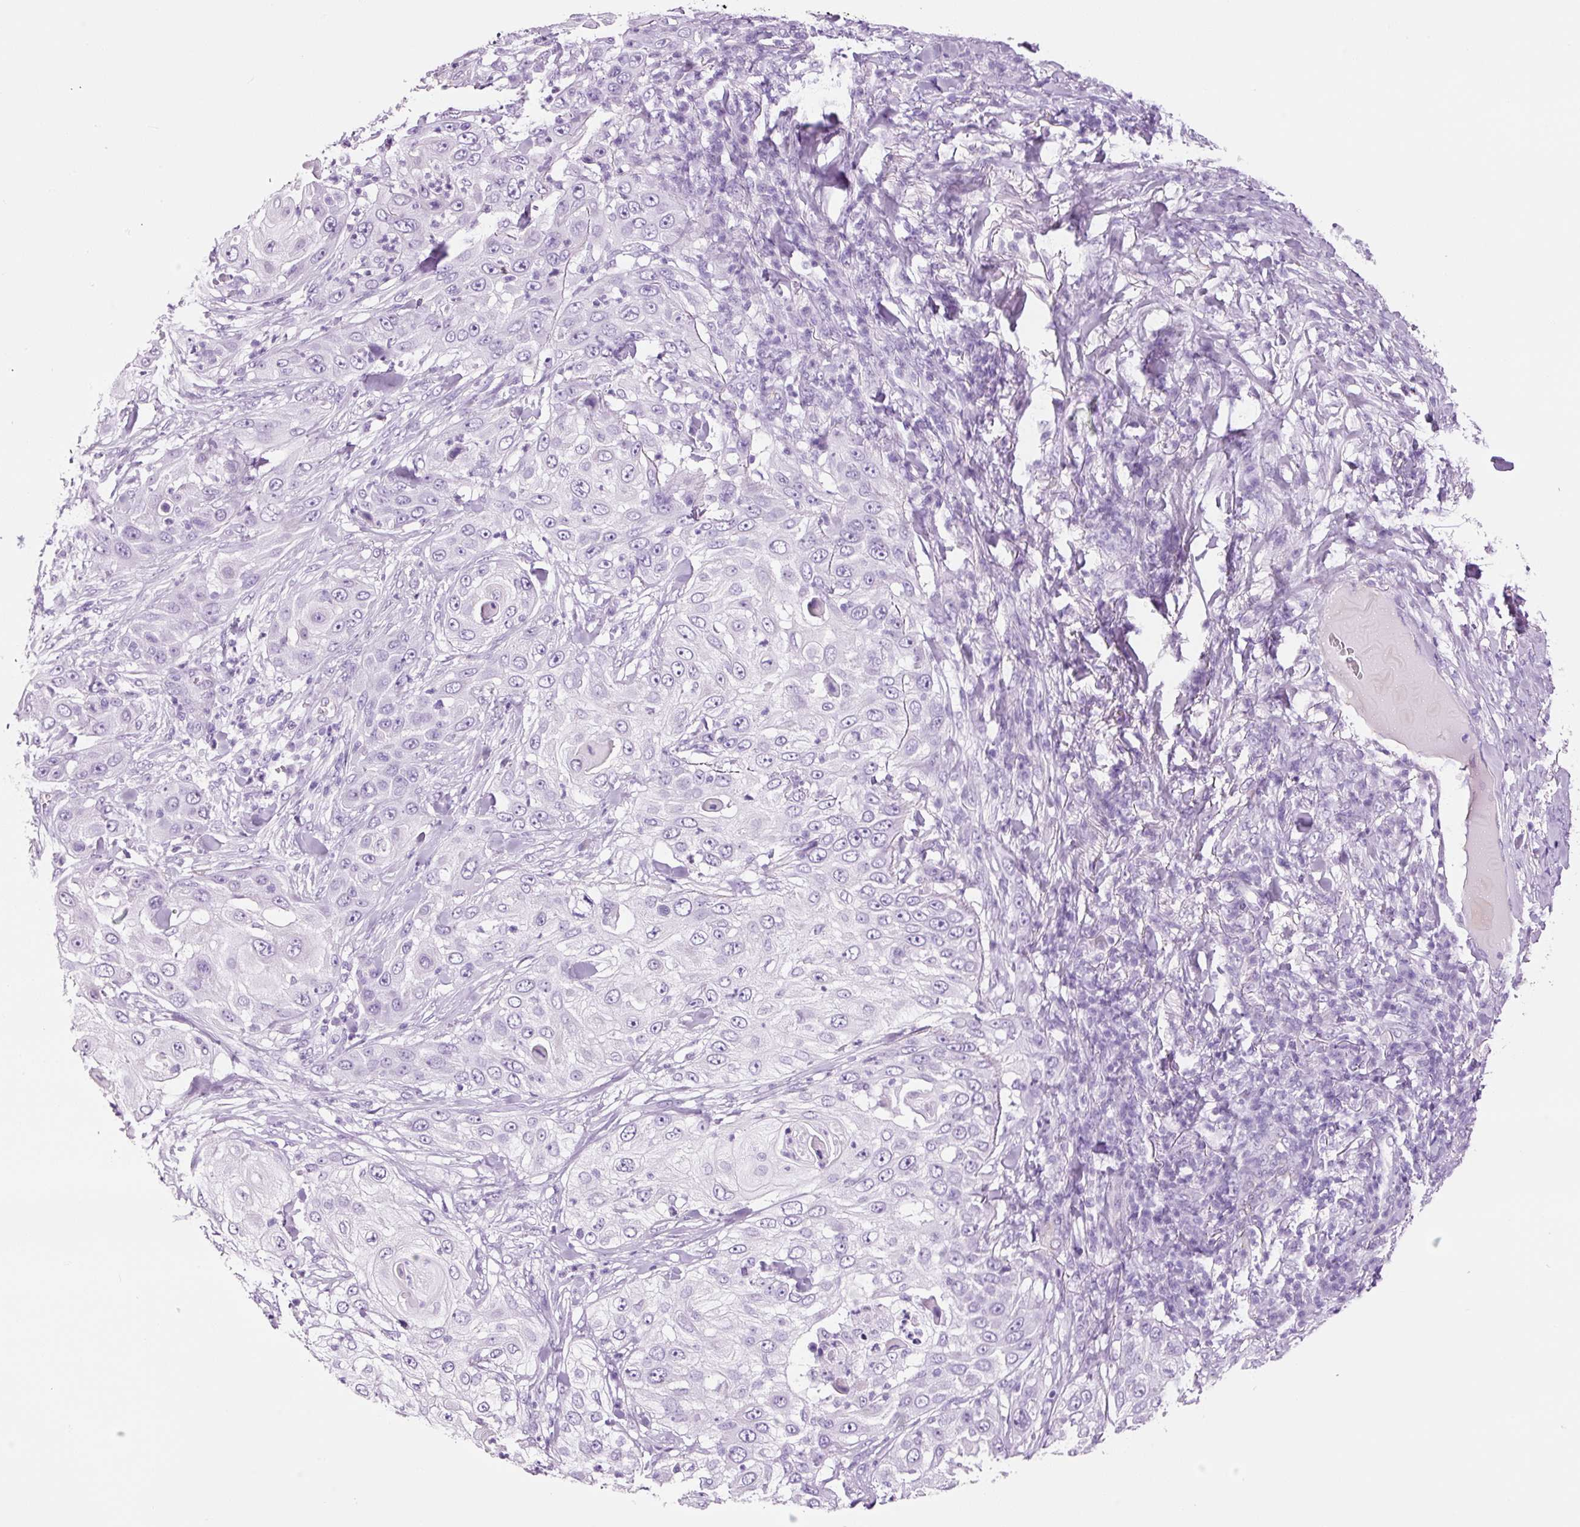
{"staining": {"intensity": "negative", "quantity": "none", "location": "none"}, "tissue": "skin cancer", "cell_type": "Tumor cells", "image_type": "cancer", "snomed": [{"axis": "morphology", "description": "Squamous cell carcinoma, NOS"}, {"axis": "topography", "description": "Skin"}], "caption": "Immunohistochemical staining of skin cancer exhibits no significant expression in tumor cells.", "gene": "ADSS1", "patient": {"sex": "female", "age": 44}}